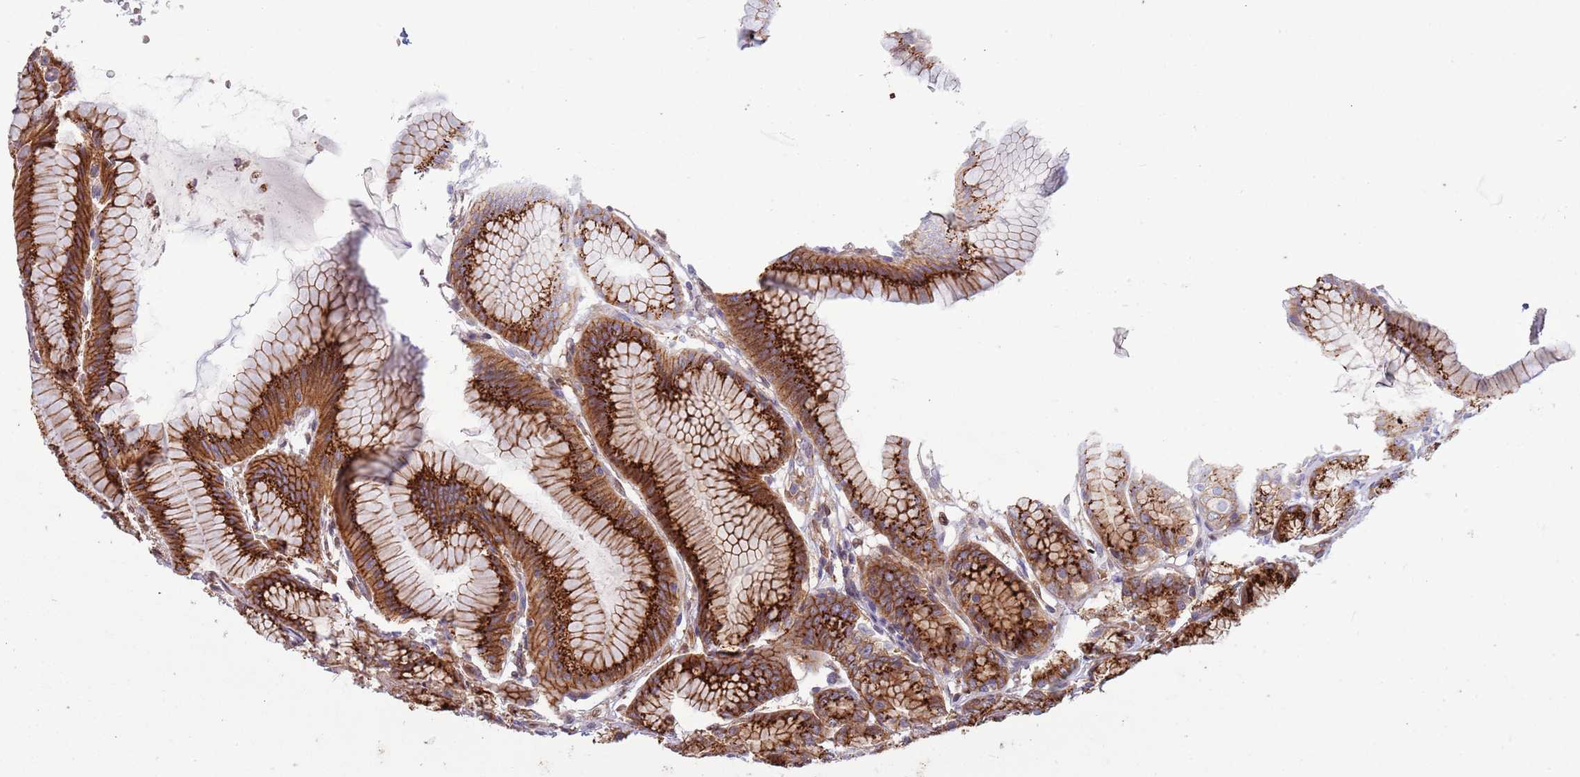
{"staining": {"intensity": "strong", "quantity": ">75%", "location": "cytoplasmic/membranous"}, "tissue": "stomach", "cell_type": "Glandular cells", "image_type": "normal", "snomed": [{"axis": "morphology", "description": "Normal tissue, NOS"}, {"axis": "morphology", "description": "Adenocarcinoma, NOS"}, {"axis": "morphology", "description": "Adenocarcinoma, High grade"}, {"axis": "topography", "description": "Stomach, upper"}, {"axis": "topography", "description": "Stomach"}], "caption": "A brown stain labels strong cytoplasmic/membranous staining of a protein in glandular cells of unremarkable stomach. Using DAB (3,3'-diaminobenzidine) (brown) and hematoxylin (blue) stains, captured at high magnification using brightfield microscopy.", "gene": "ITGB6", "patient": {"sex": "female", "age": 65}}